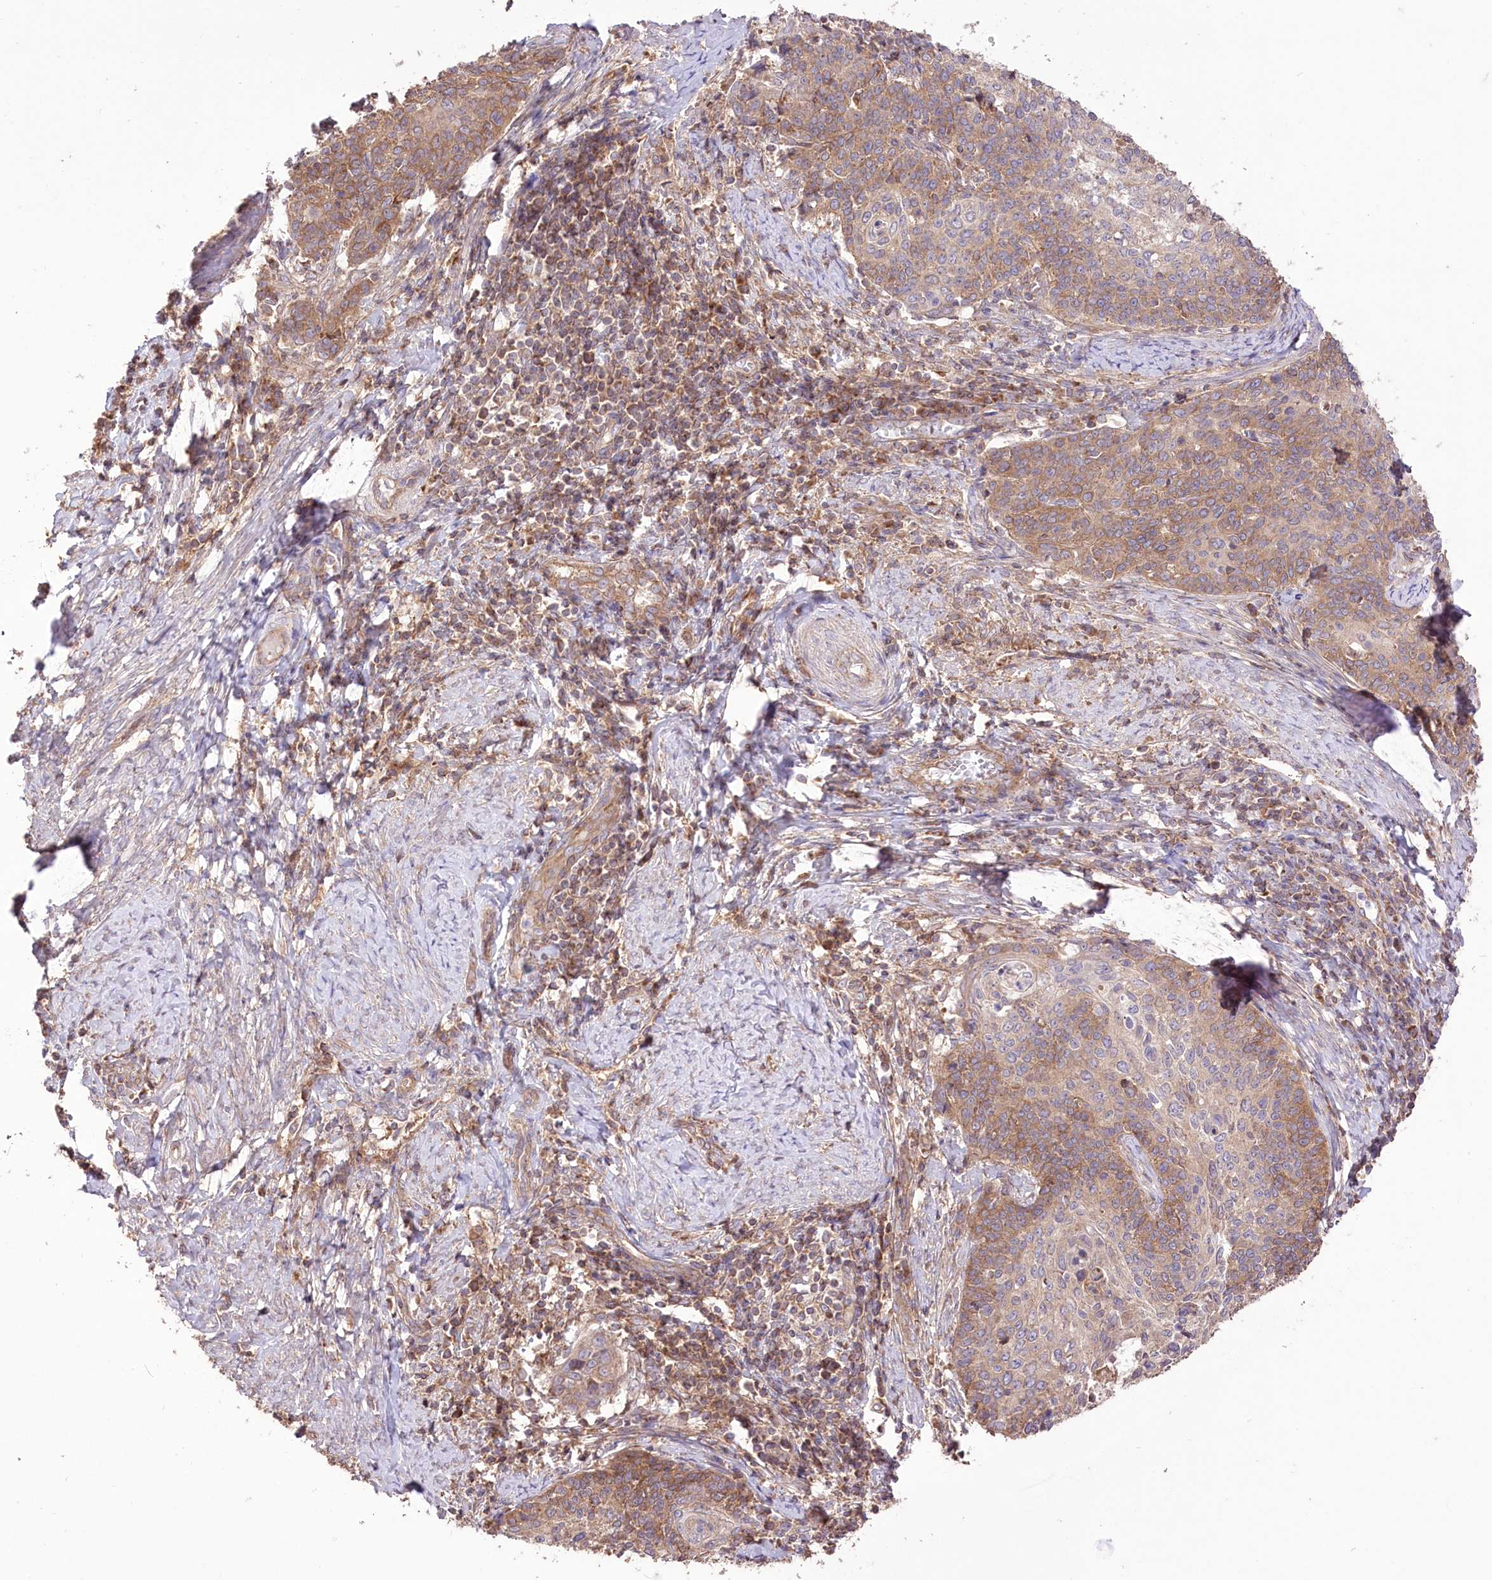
{"staining": {"intensity": "moderate", "quantity": "25%-75%", "location": "cytoplasmic/membranous"}, "tissue": "cervical cancer", "cell_type": "Tumor cells", "image_type": "cancer", "snomed": [{"axis": "morphology", "description": "Squamous cell carcinoma, NOS"}, {"axis": "topography", "description": "Cervix"}], "caption": "An immunohistochemistry histopathology image of neoplastic tissue is shown. Protein staining in brown labels moderate cytoplasmic/membranous positivity in cervical squamous cell carcinoma within tumor cells.", "gene": "XYLB", "patient": {"sex": "female", "age": 39}}